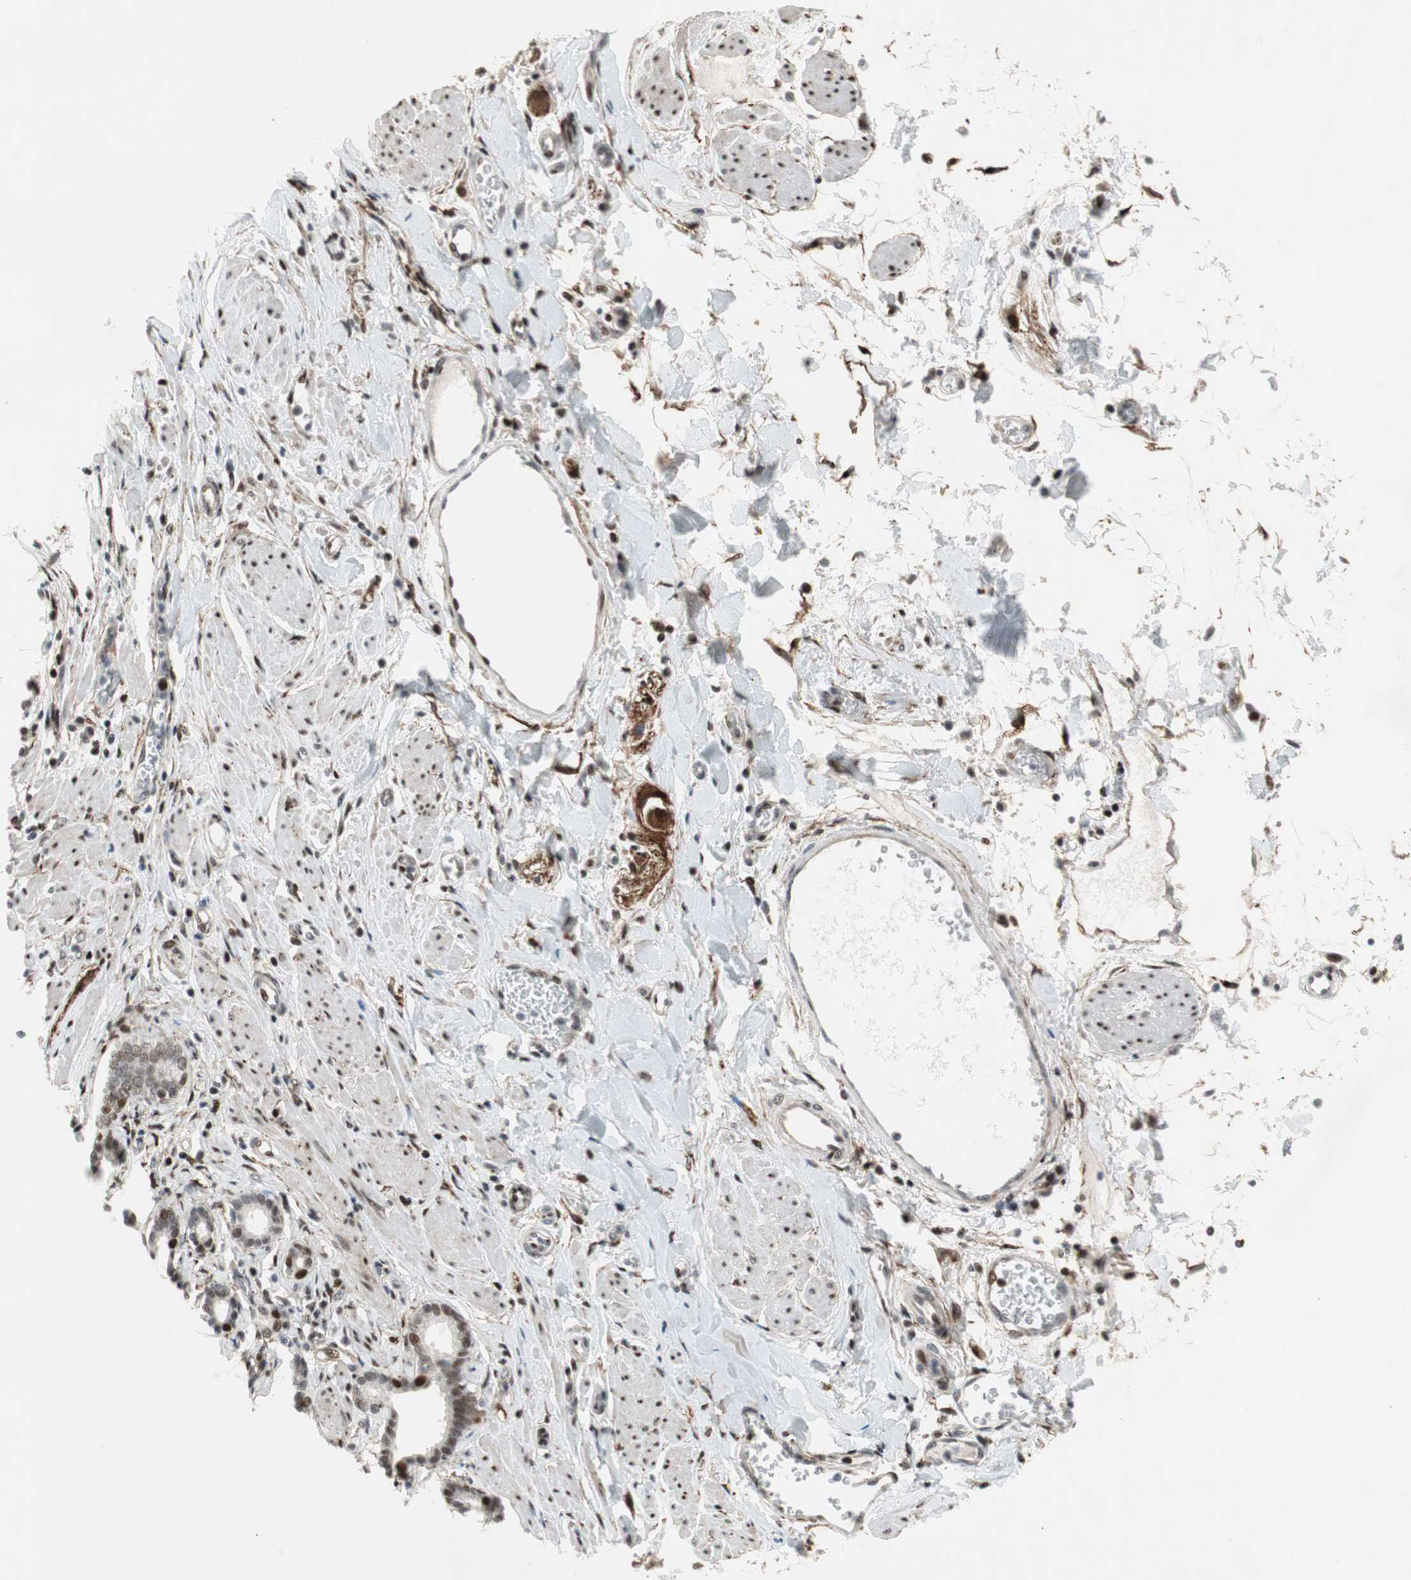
{"staining": {"intensity": "moderate", "quantity": "25%-75%", "location": "nuclear"}, "tissue": "pancreatic cancer", "cell_type": "Tumor cells", "image_type": "cancer", "snomed": [{"axis": "morphology", "description": "Normal tissue, NOS"}, {"axis": "topography", "description": "Lymph node"}], "caption": "A high-resolution image shows IHC staining of pancreatic cancer, which exhibits moderate nuclear positivity in approximately 25%-75% of tumor cells.", "gene": "FBXO44", "patient": {"sex": "male", "age": 50}}